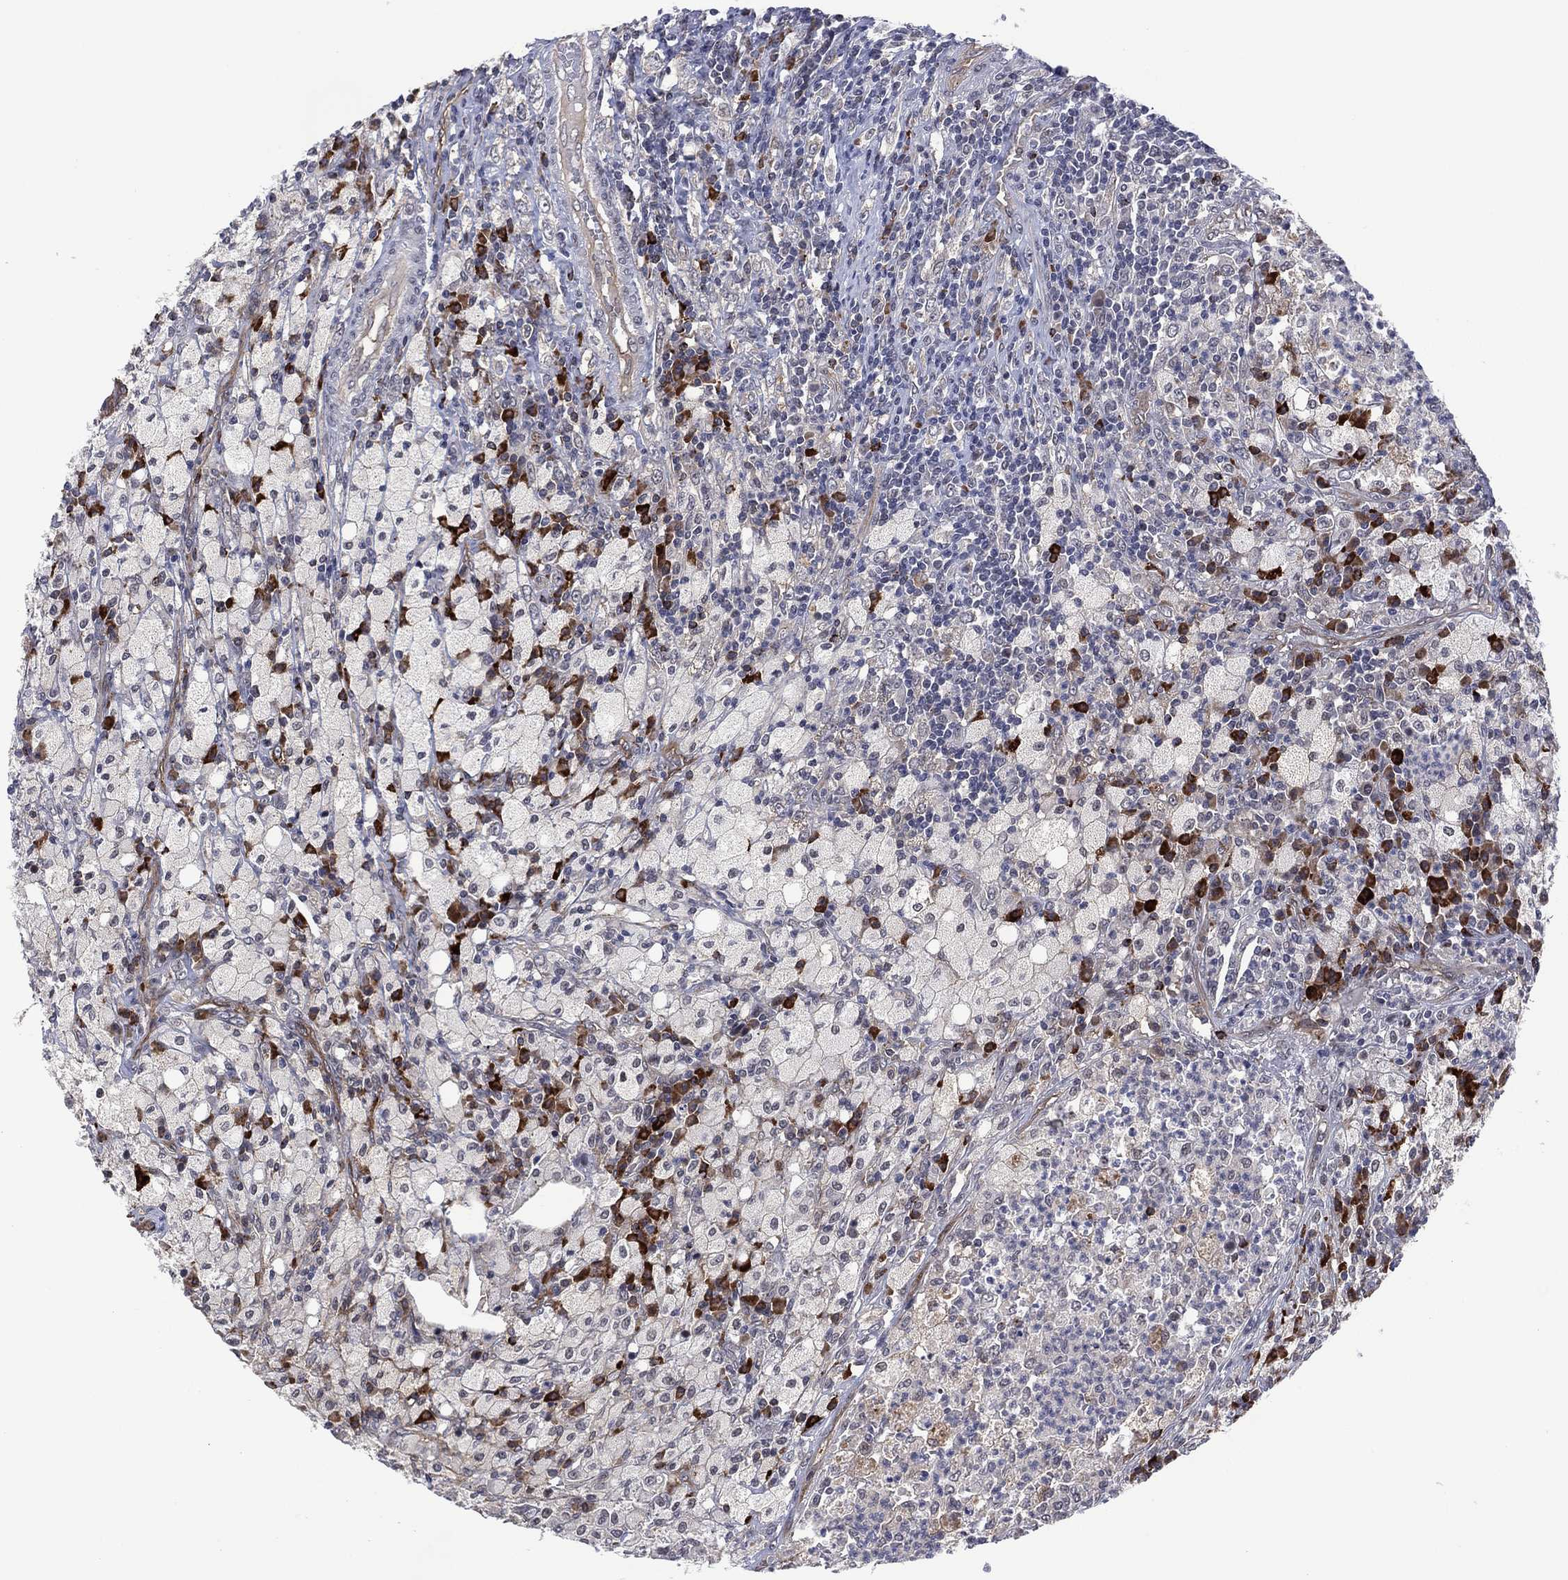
{"staining": {"intensity": "strong", "quantity": "<25%", "location": "cytoplasmic/membranous"}, "tissue": "testis cancer", "cell_type": "Tumor cells", "image_type": "cancer", "snomed": [{"axis": "morphology", "description": "Necrosis, NOS"}, {"axis": "morphology", "description": "Carcinoma, Embryonal, NOS"}, {"axis": "topography", "description": "Testis"}], "caption": "An immunohistochemistry (IHC) micrograph of neoplastic tissue is shown. Protein staining in brown shows strong cytoplasmic/membranous positivity in testis cancer within tumor cells. (Brightfield microscopy of DAB IHC at high magnification).", "gene": "DPP4", "patient": {"sex": "male", "age": 19}}